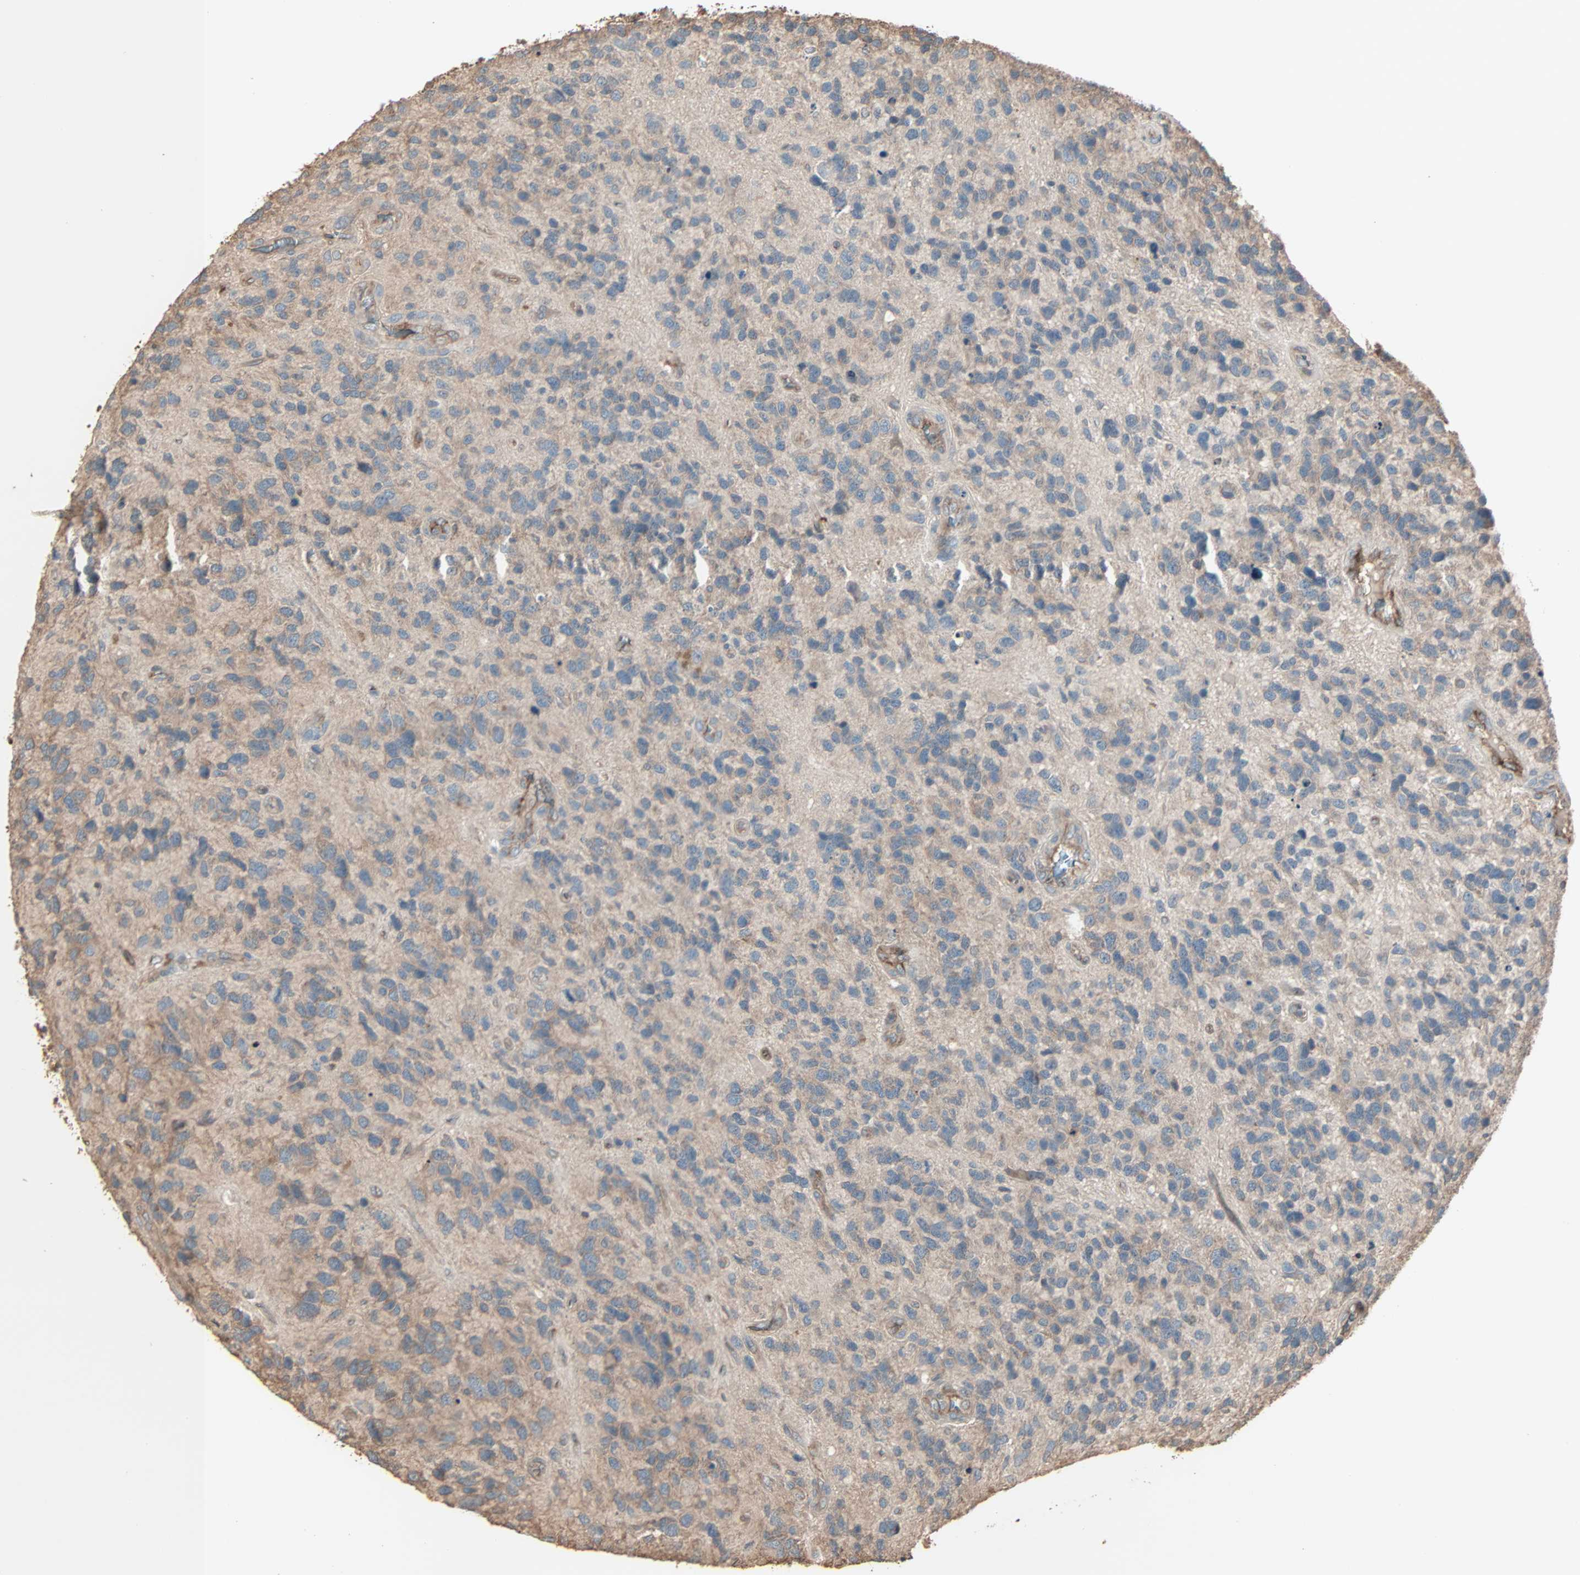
{"staining": {"intensity": "weak", "quantity": "25%-75%", "location": "cytoplasmic/membranous"}, "tissue": "glioma", "cell_type": "Tumor cells", "image_type": "cancer", "snomed": [{"axis": "morphology", "description": "Glioma, malignant, High grade"}, {"axis": "topography", "description": "Brain"}], "caption": "Immunohistochemical staining of glioma demonstrates low levels of weak cytoplasmic/membranous staining in about 25%-75% of tumor cells.", "gene": "CALCRL", "patient": {"sex": "female", "age": 58}}